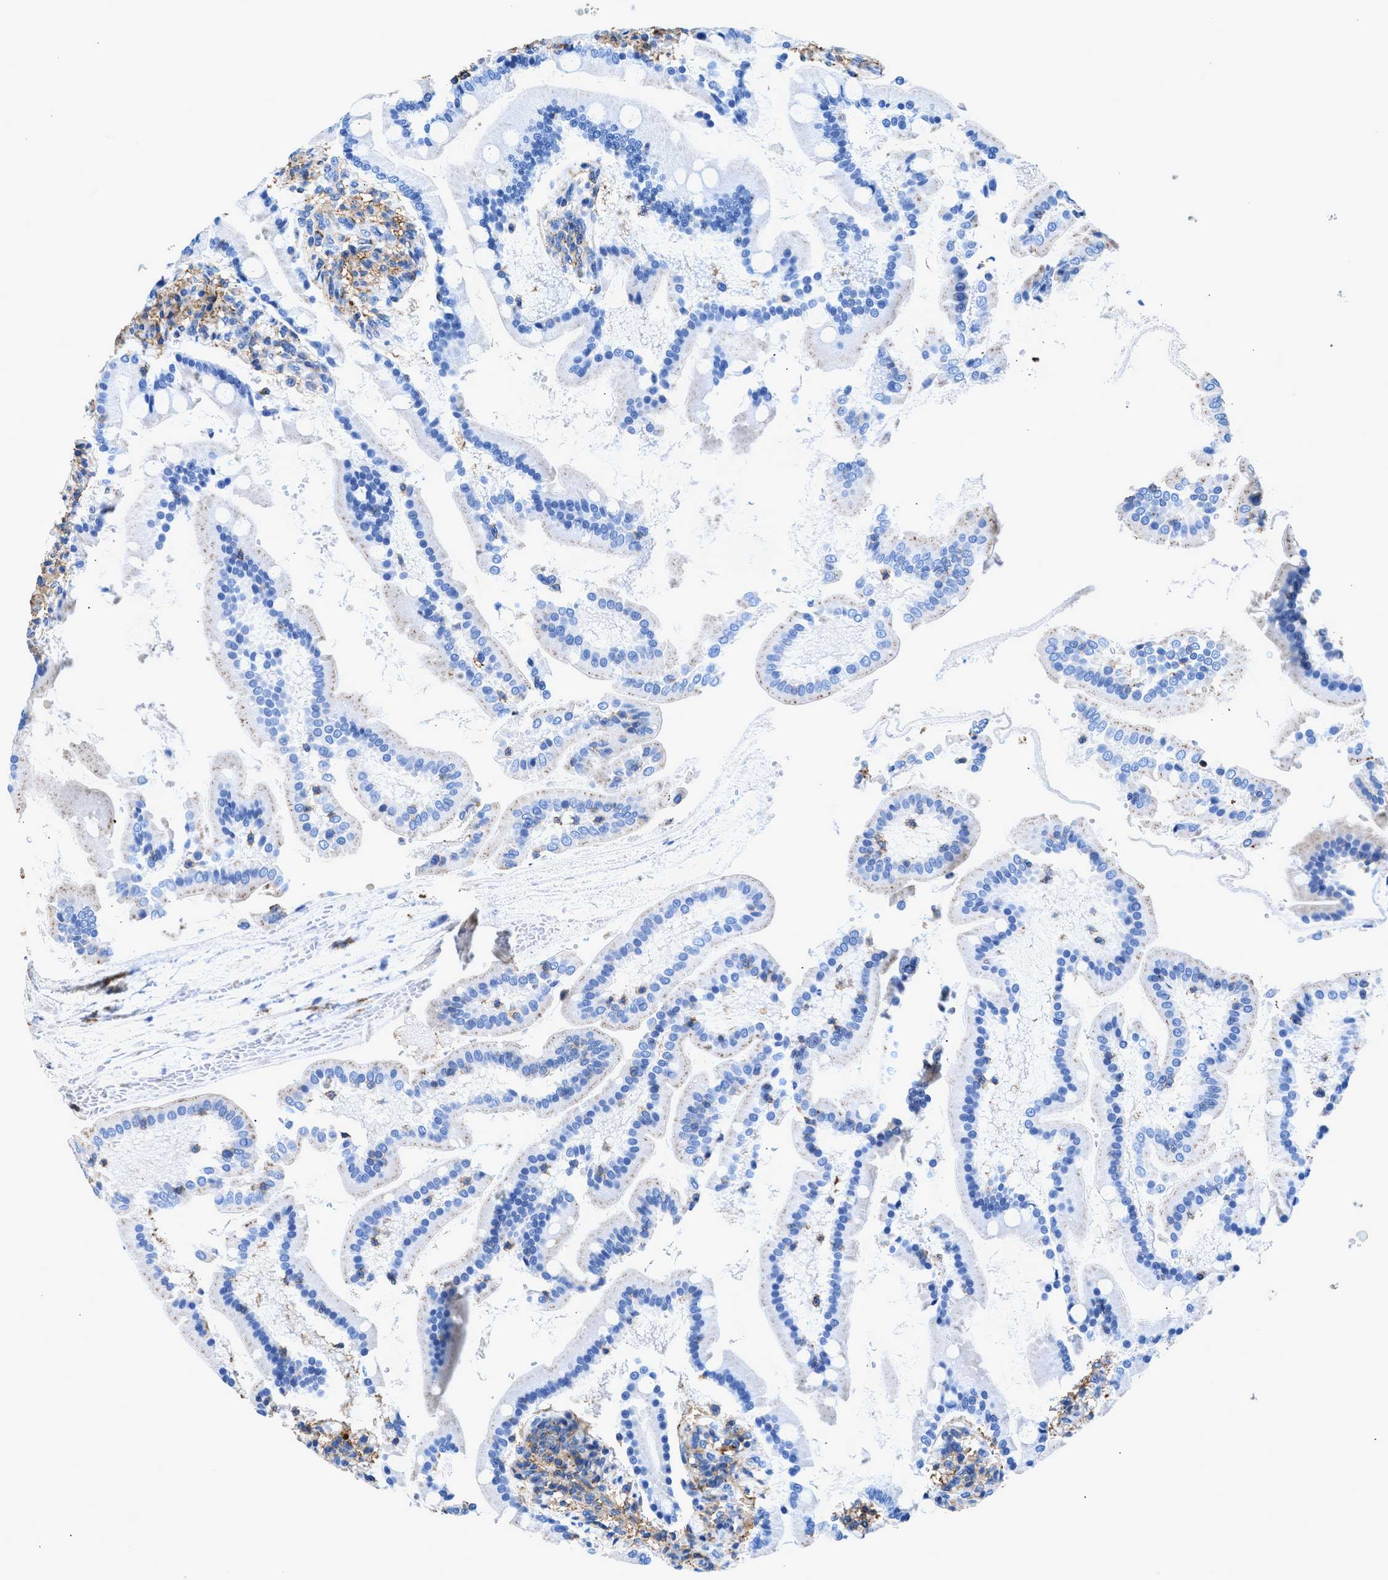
{"staining": {"intensity": "negative", "quantity": "none", "location": "none"}, "tissue": "duodenum", "cell_type": "Glandular cells", "image_type": "normal", "snomed": [{"axis": "morphology", "description": "Normal tissue, NOS"}, {"axis": "topography", "description": "Duodenum"}], "caption": "Unremarkable duodenum was stained to show a protein in brown. There is no significant positivity in glandular cells. (DAB (3,3'-diaminobenzidine) immunohistochemistry (IHC), high magnification).", "gene": "KCNQ4", "patient": {"sex": "male", "age": 50}}